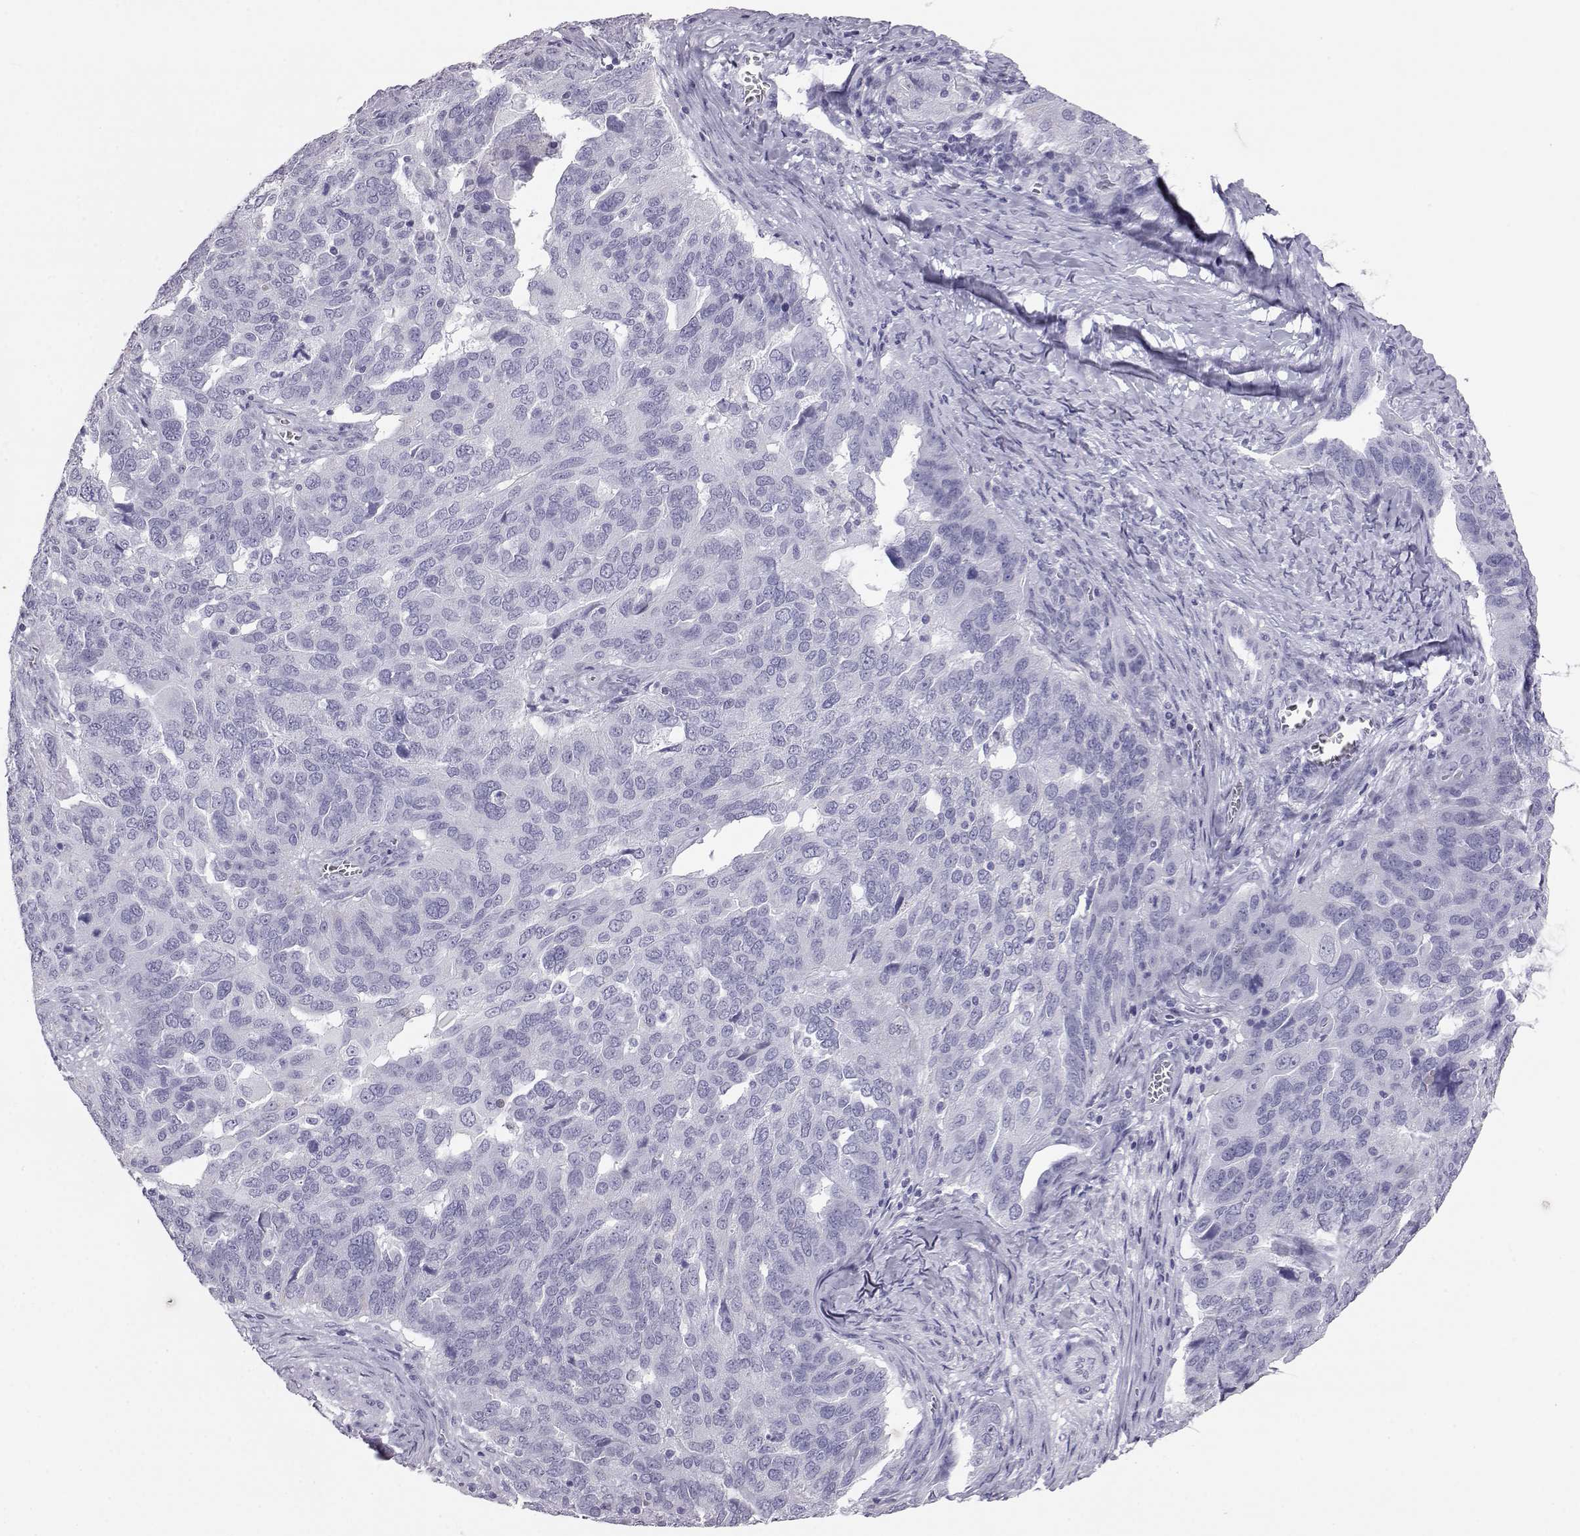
{"staining": {"intensity": "negative", "quantity": "none", "location": "none"}, "tissue": "ovarian cancer", "cell_type": "Tumor cells", "image_type": "cancer", "snomed": [{"axis": "morphology", "description": "Carcinoma, endometroid"}, {"axis": "topography", "description": "Soft tissue"}, {"axis": "topography", "description": "Ovary"}], "caption": "Tumor cells show no significant protein staining in ovarian endometroid carcinoma.", "gene": "ITLN2", "patient": {"sex": "female", "age": 52}}